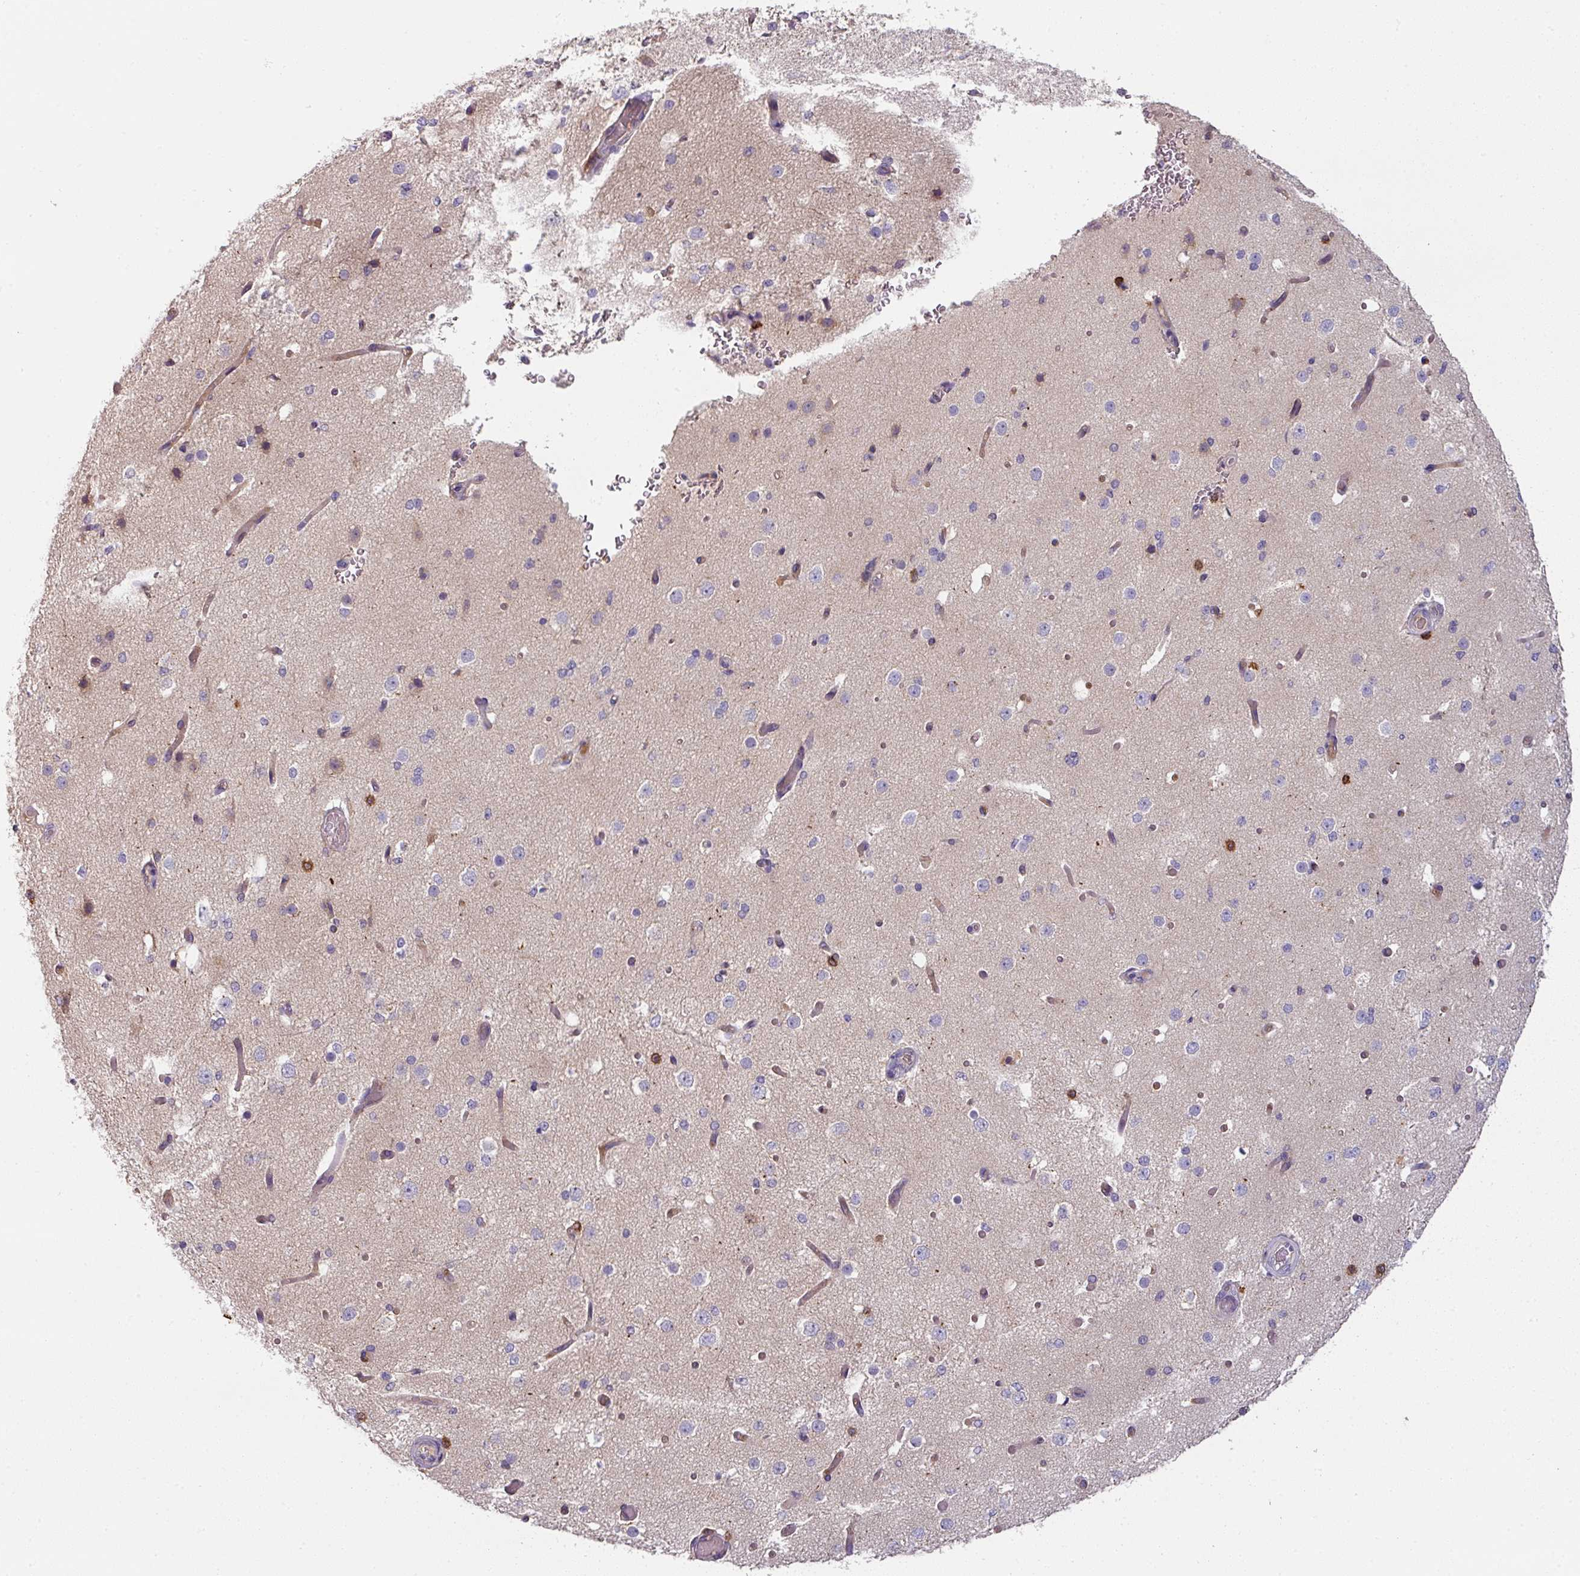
{"staining": {"intensity": "moderate", "quantity": "25%-75%", "location": "cytoplasmic/membranous"}, "tissue": "cerebral cortex", "cell_type": "Endothelial cells", "image_type": "normal", "snomed": [{"axis": "morphology", "description": "Normal tissue, NOS"}, {"axis": "morphology", "description": "Inflammation, NOS"}, {"axis": "topography", "description": "Cerebral cortex"}], "caption": "This is a micrograph of immunohistochemistry (IHC) staining of normal cerebral cortex, which shows moderate staining in the cytoplasmic/membranous of endothelial cells.", "gene": "CD3G", "patient": {"sex": "male", "age": 6}}